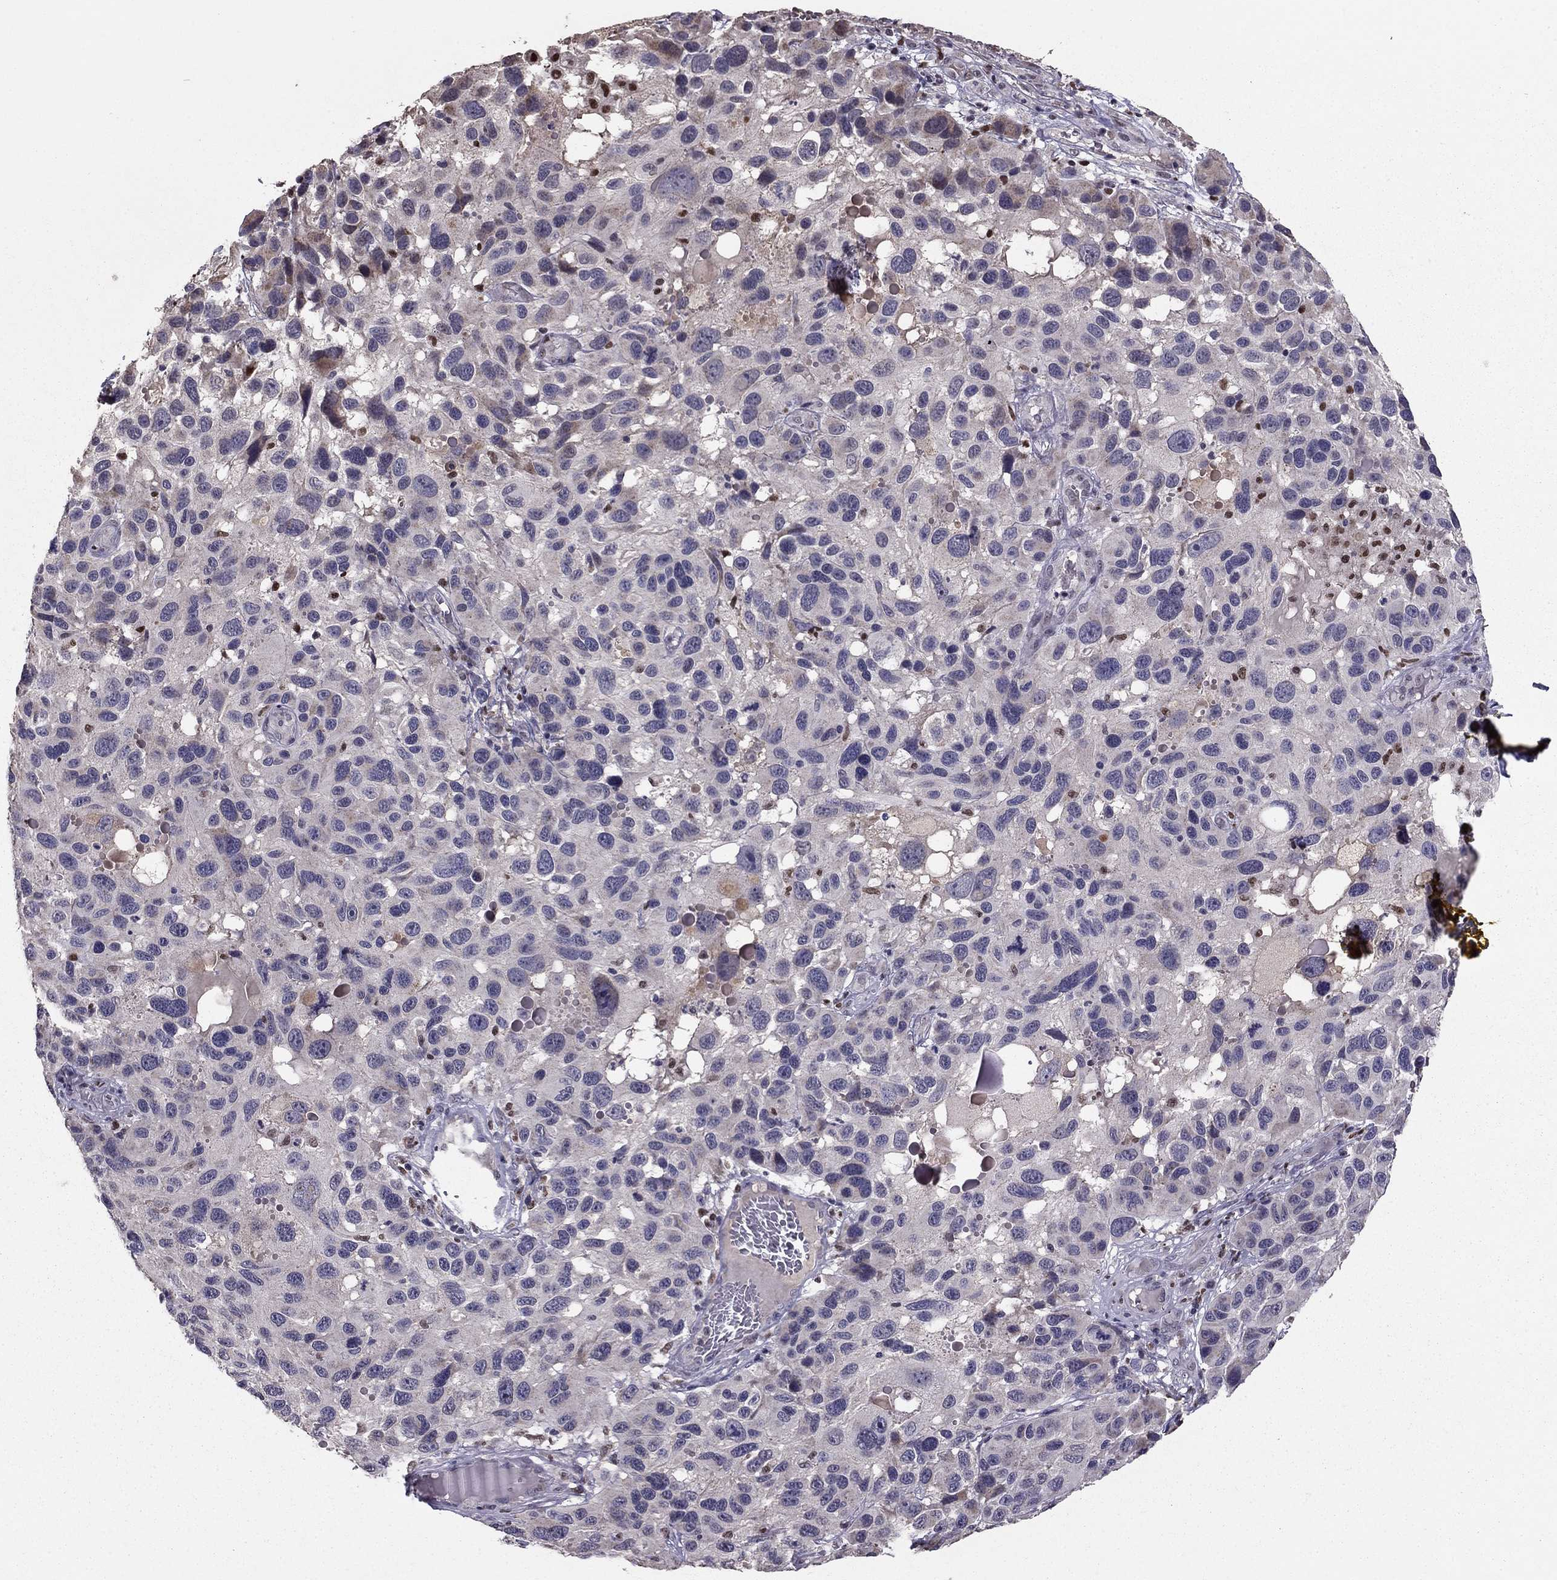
{"staining": {"intensity": "negative", "quantity": "none", "location": "none"}, "tissue": "melanoma", "cell_type": "Tumor cells", "image_type": "cancer", "snomed": [{"axis": "morphology", "description": "Malignant melanoma, NOS"}, {"axis": "topography", "description": "Skin"}], "caption": "Immunohistochemistry of human malignant melanoma displays no positivity in tumor cells.", "gene": "HCN1", "patient": {"sex": "male", "age": 53}}